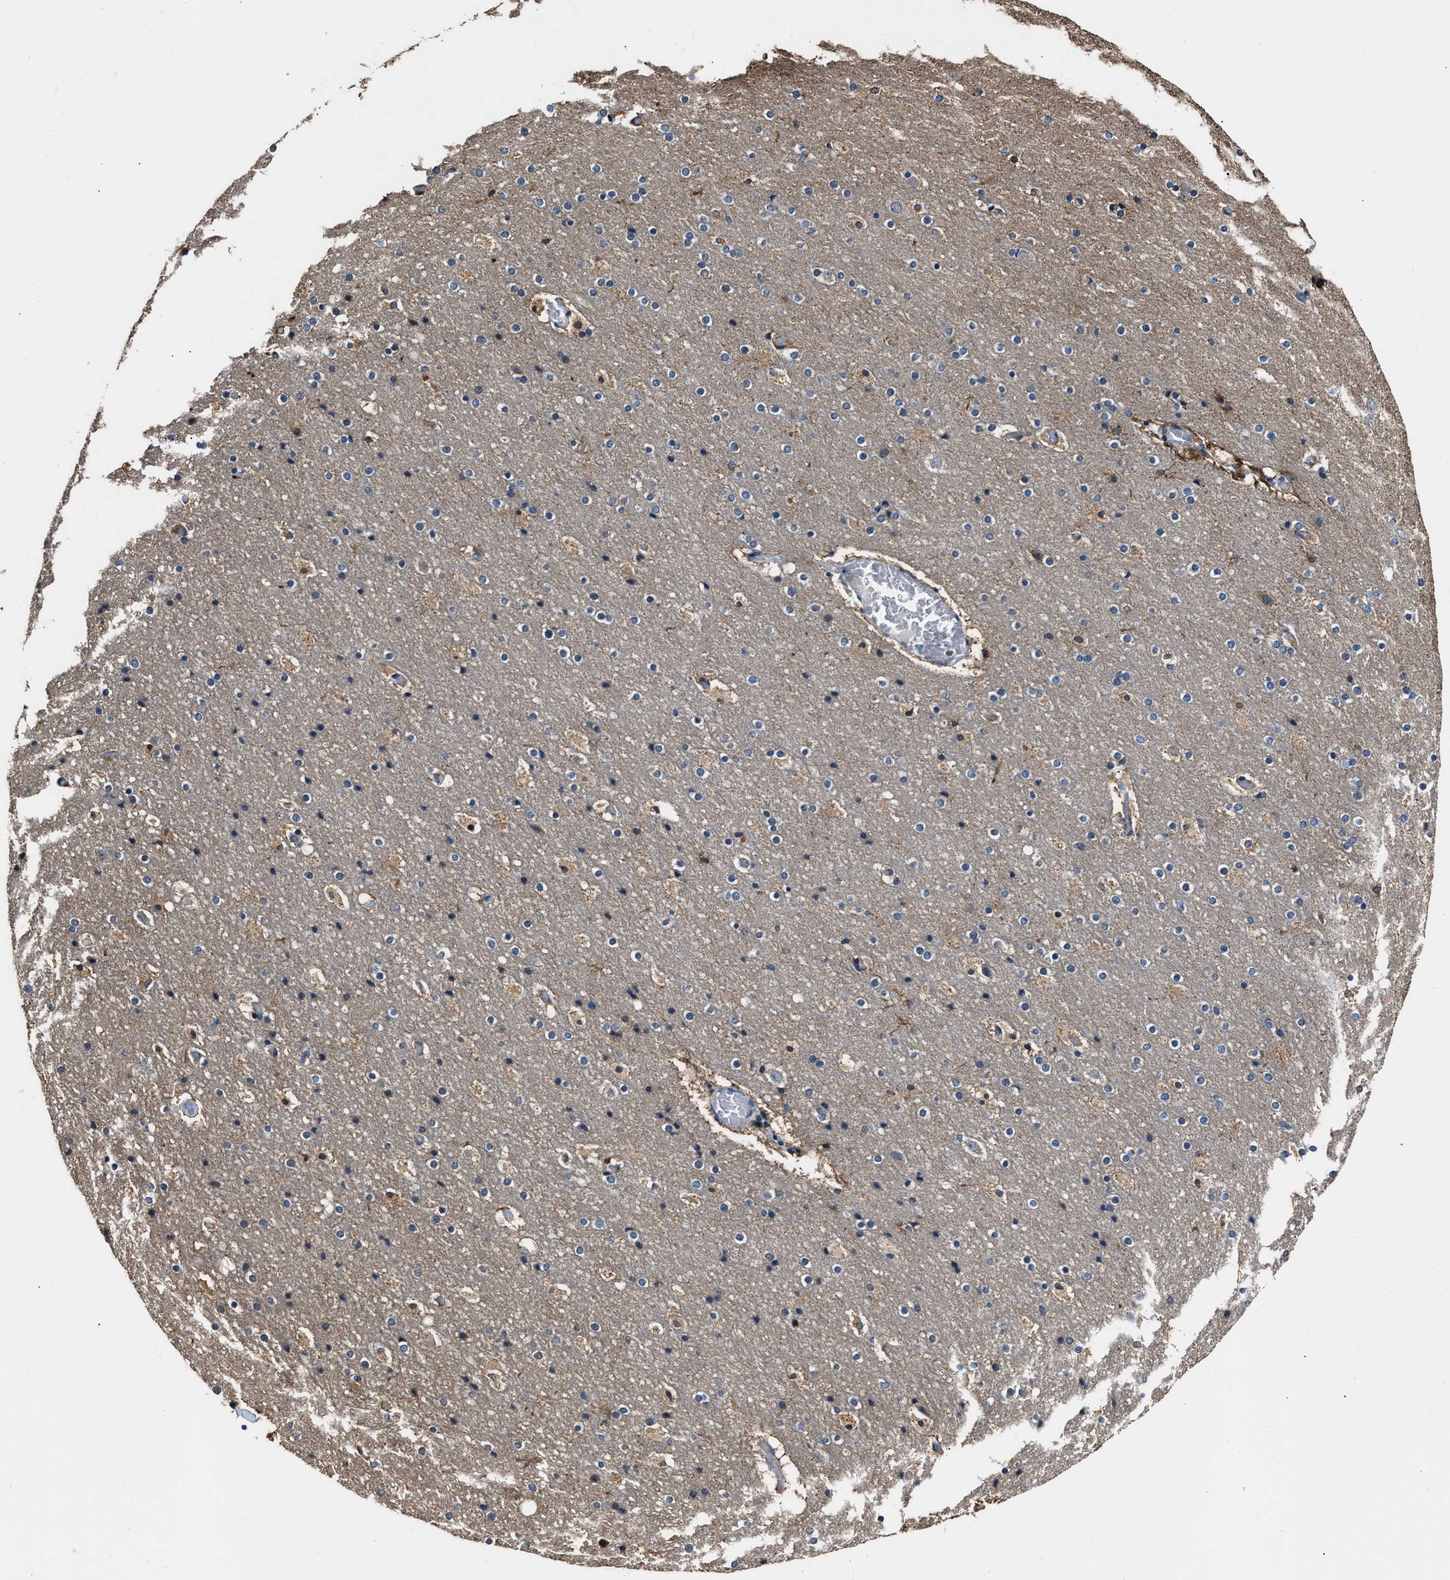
{"staining": {"intensity": "negative", "quantity": "none", "location": "none"}, "tissue": "cerebral cortex", "cell_type": "Endothelial cells", "image_type": "normal", "snomed": [{"axis": "morphology", "description": "Normal tissue, NOS"}, {"axis": "topography", "description": "Cerebral cortex"}], "caption": "This micrograph is of normal cerebral cortex stained with IHC to label a protein in brown with the nuclei are counter-stained blue. There is no expression in endothelial cells.", "gene": "NSUN5", "patient": {"sex": "male", "age": 57}}